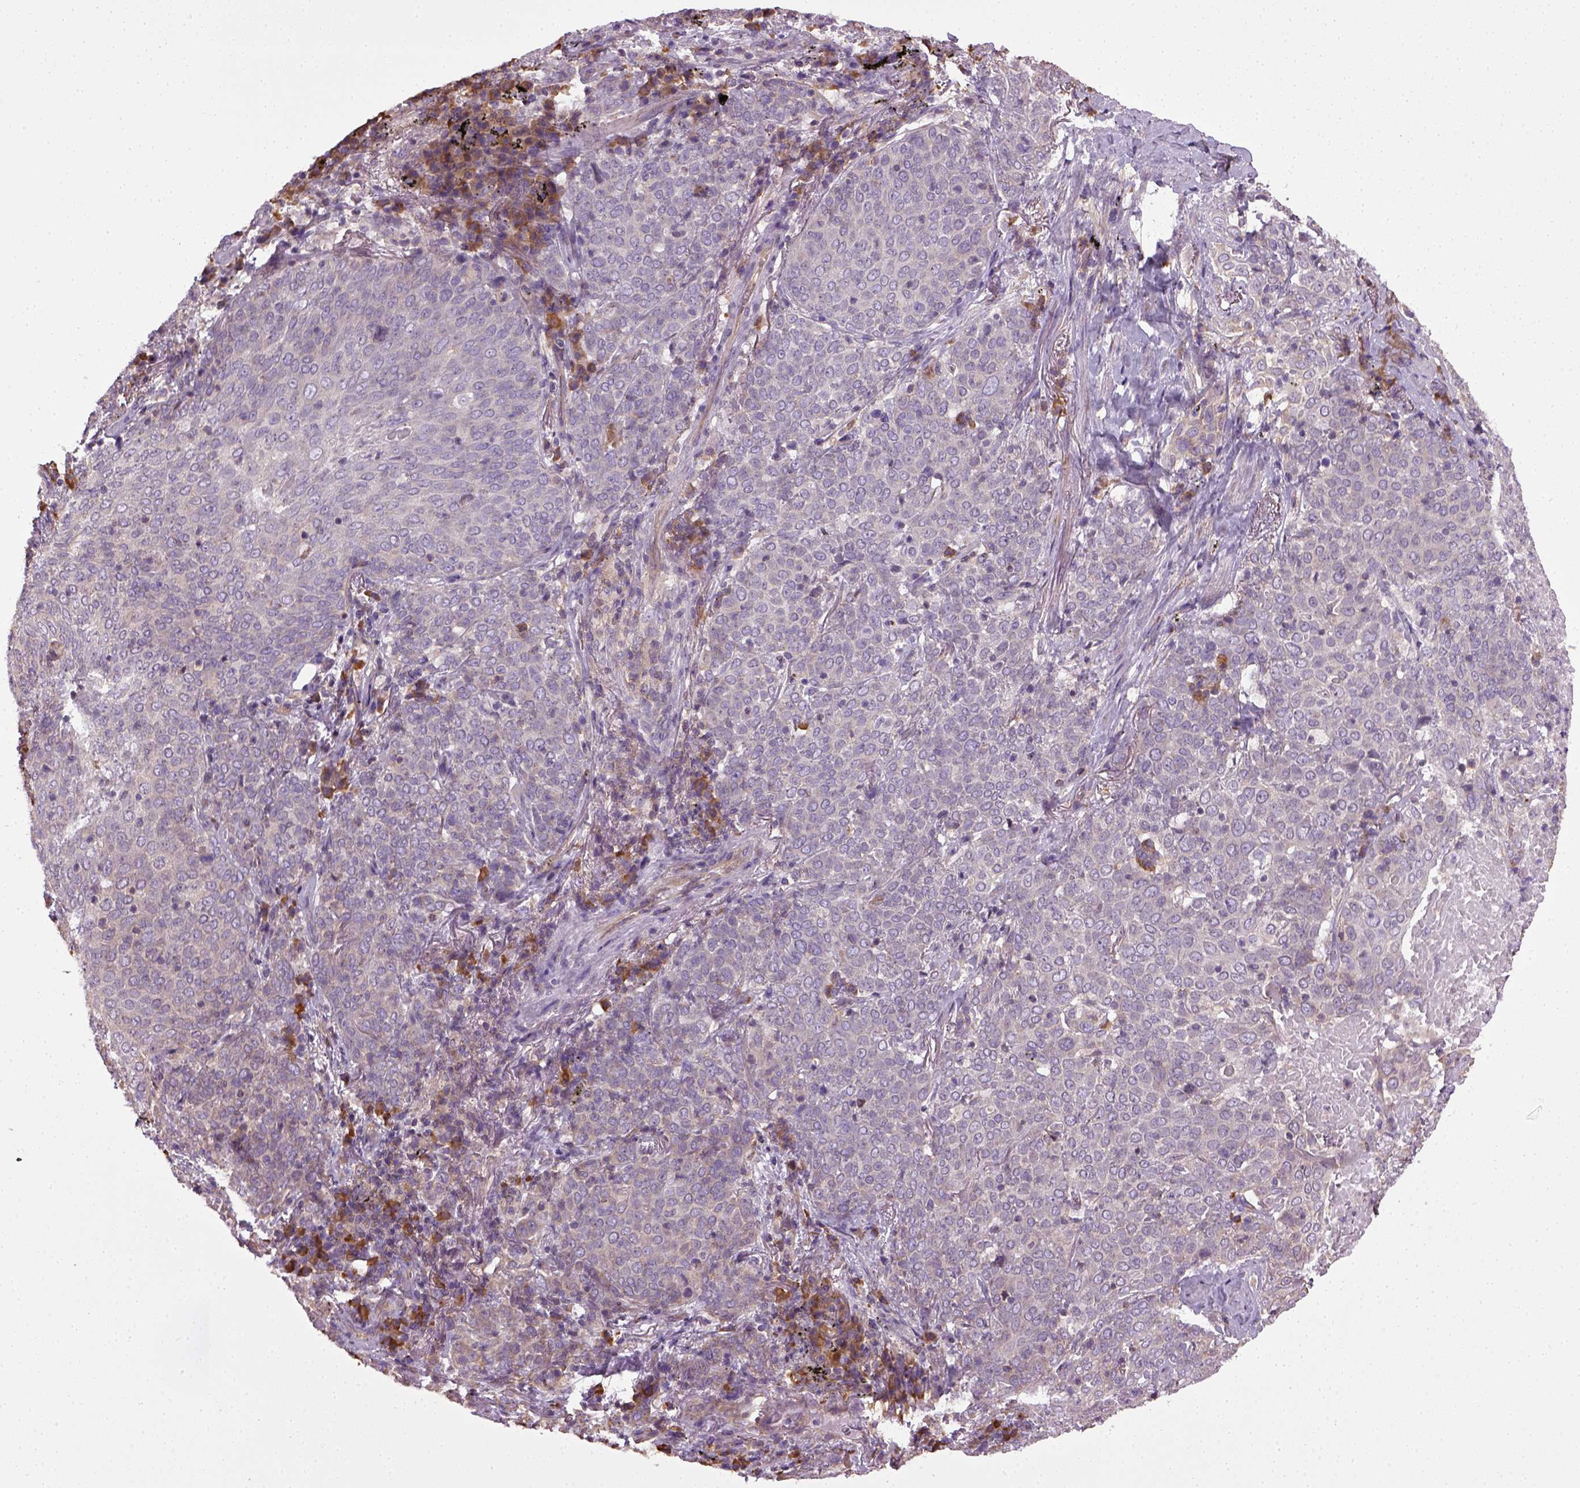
{"staining": {"intensity": "negative", "quantity": "none", "location": "none"}, "tissue": "lung cancer", "cell_type": "Tumor cells", "image_type": "cancer", "snomed": [{"axis": "morphology", "description": "Squamous cell carcinoma, NOS"}, {"axis": "topography", "description": "Lung"}], "caption": "Tumor cells are negative for brown protein staining in lung squamous cell carcinoma.", "gene": "TPRG1", "patient": {"sex": "male", "age": 82}}